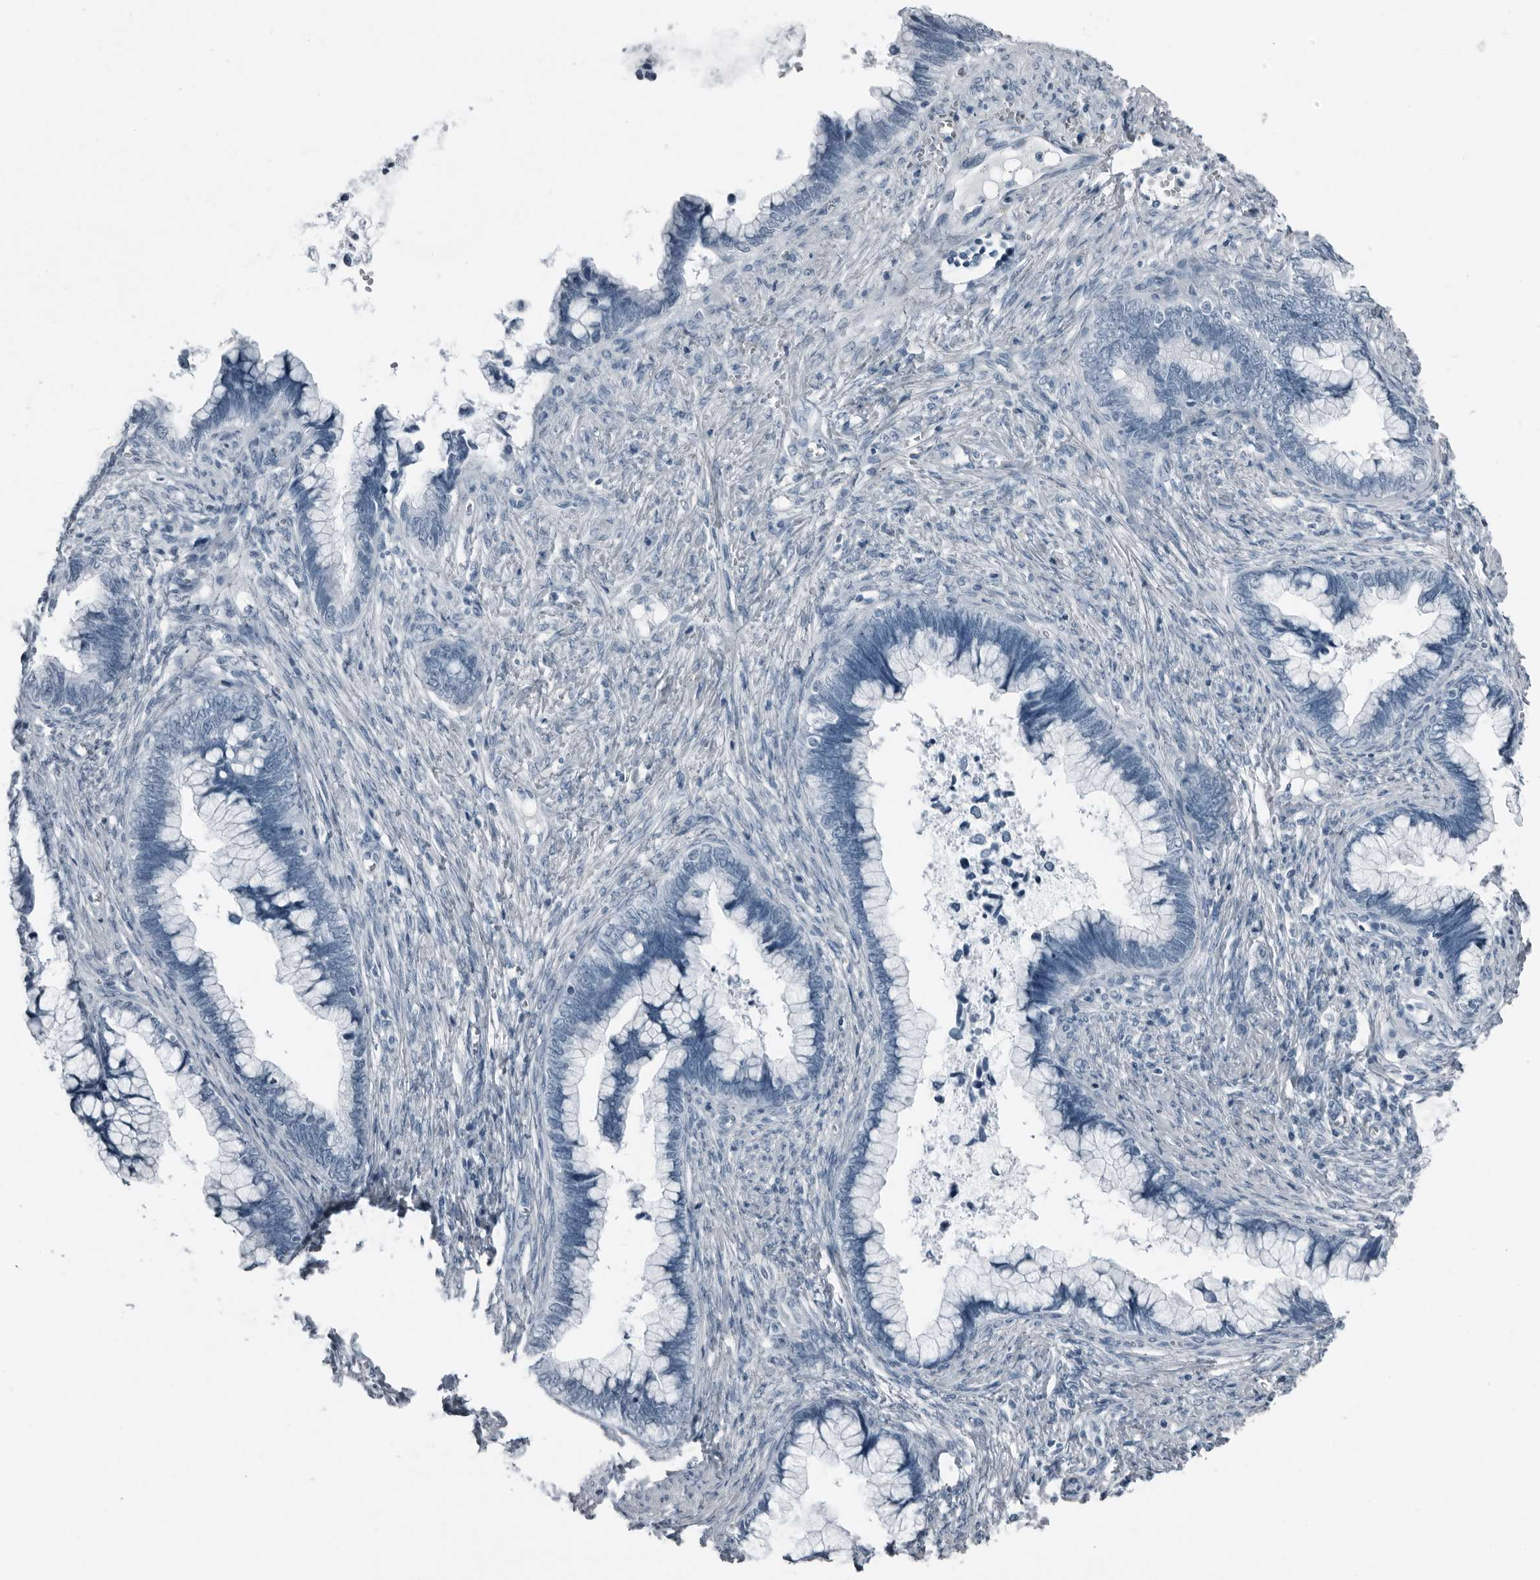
{"staining": {"intensity": "negative", "quantity": "none", "location": "none"}, "tissue": "cervical cancer", "cell_type": "Tumor cells", "image_type": "cancer", "snomed": [{"axis": "morphology", "description": "Adenocarcinoma, NOS"}, {"axis": "topography", "description": "Cervix"}], "caption": "Immunohistochemistry (IHC) micrograph of neoplastic tissue: cervical adenocarcinoma stained with DAB exhibits no significant protein expression in tumor cells.", "gene": "PRSS1", "patient": {"sex": "female", "age": 44}}